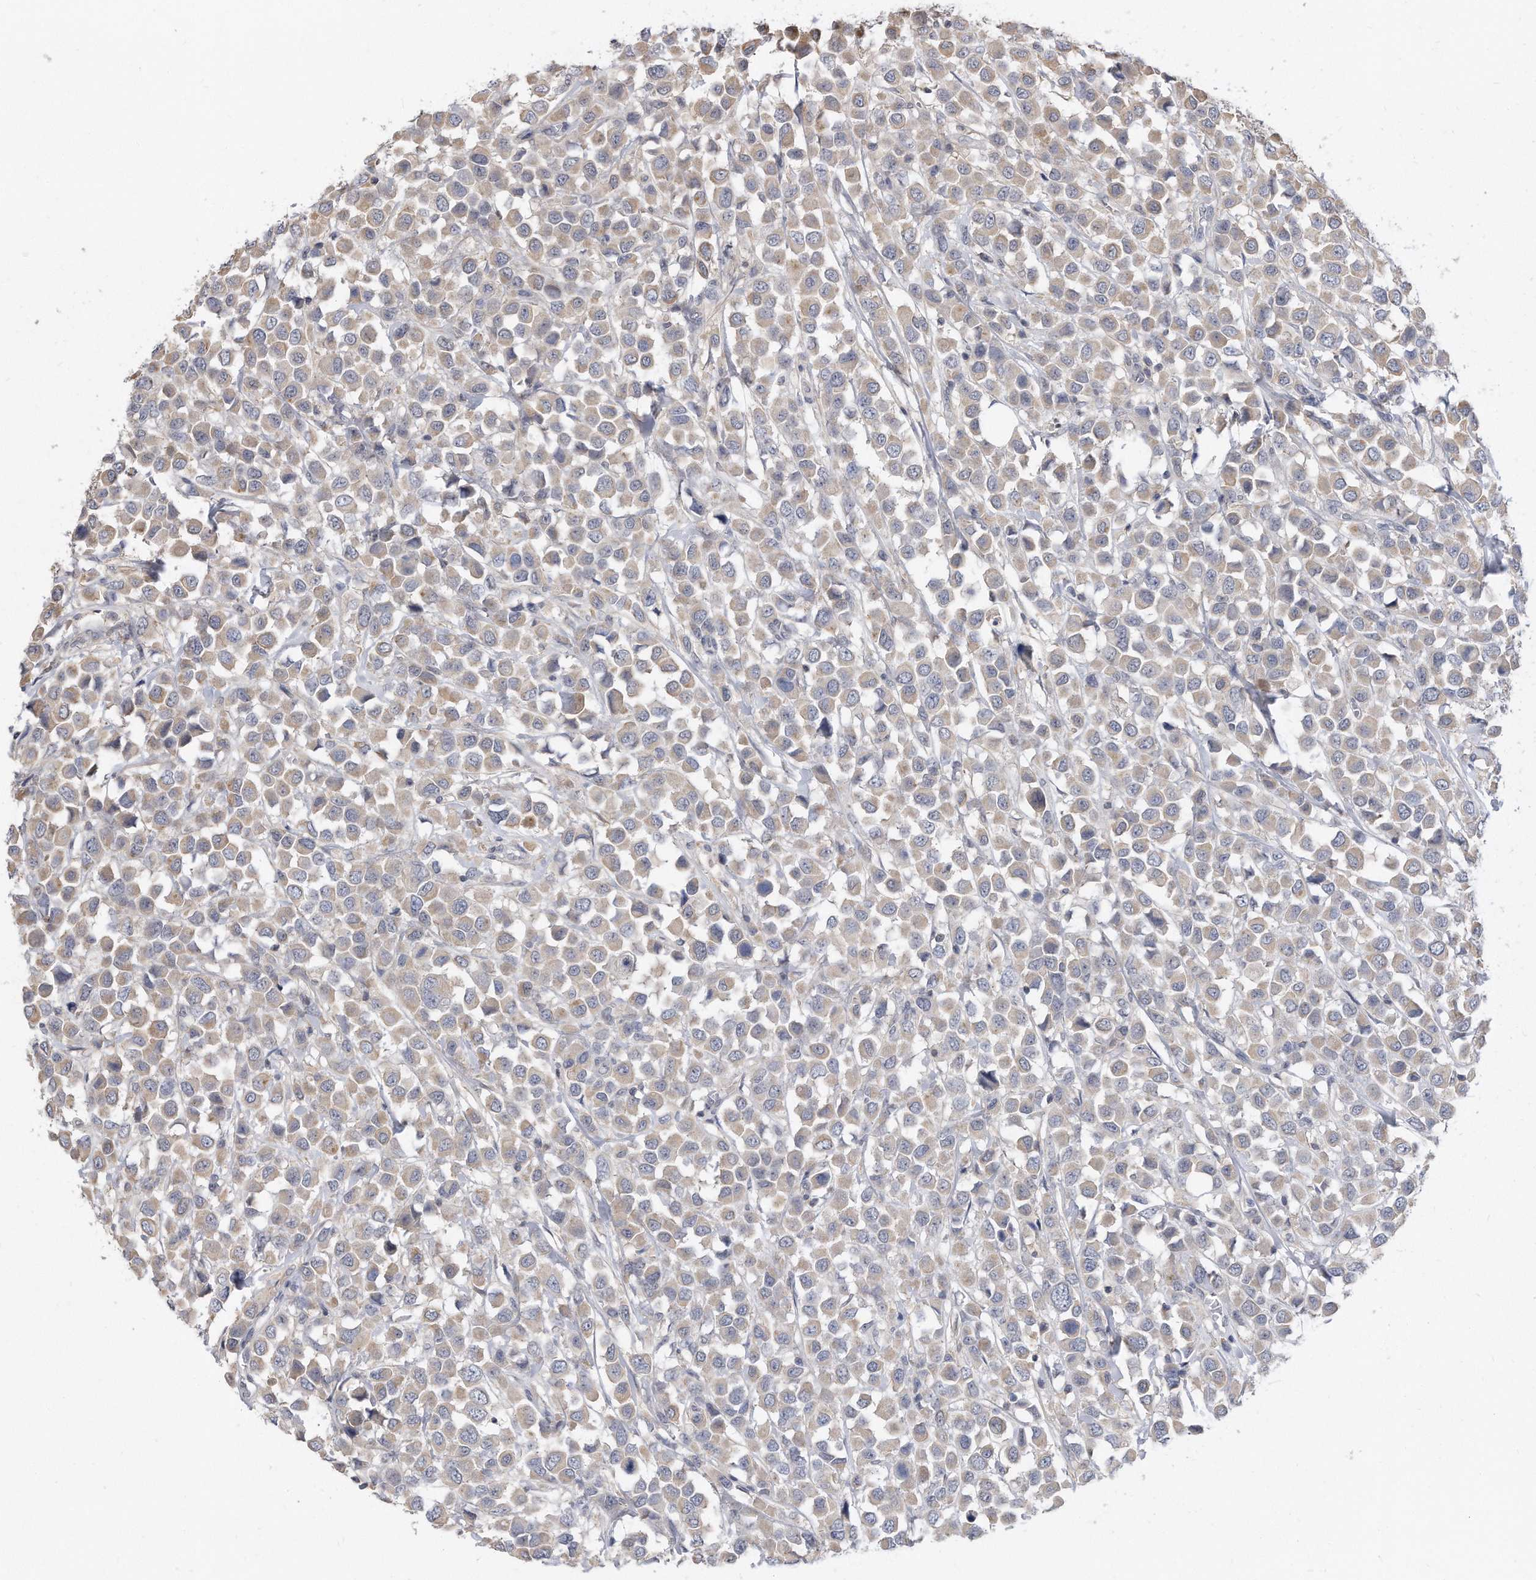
{"staining": {"intensity": "weak", "quantity": ">75%", "location": "cytoplasmic/membranous"}, "tissue": "breast cancer", "cell_type": "Tumor cells", "image_type": "cancer", "snomed": [{"axis": "morphology", "description": "Duct carcinoma"}, {"axis": "topography", "description": "Breast"}], "caption": "Brown immunohistochemical staining in human breast intraductal carcinoma demonstrates weak cytoplasmic/membranous expression in approximately >75% of tumor cells.", "gene": "TCP1", "patient": {"sex": "female", "age": 61}}